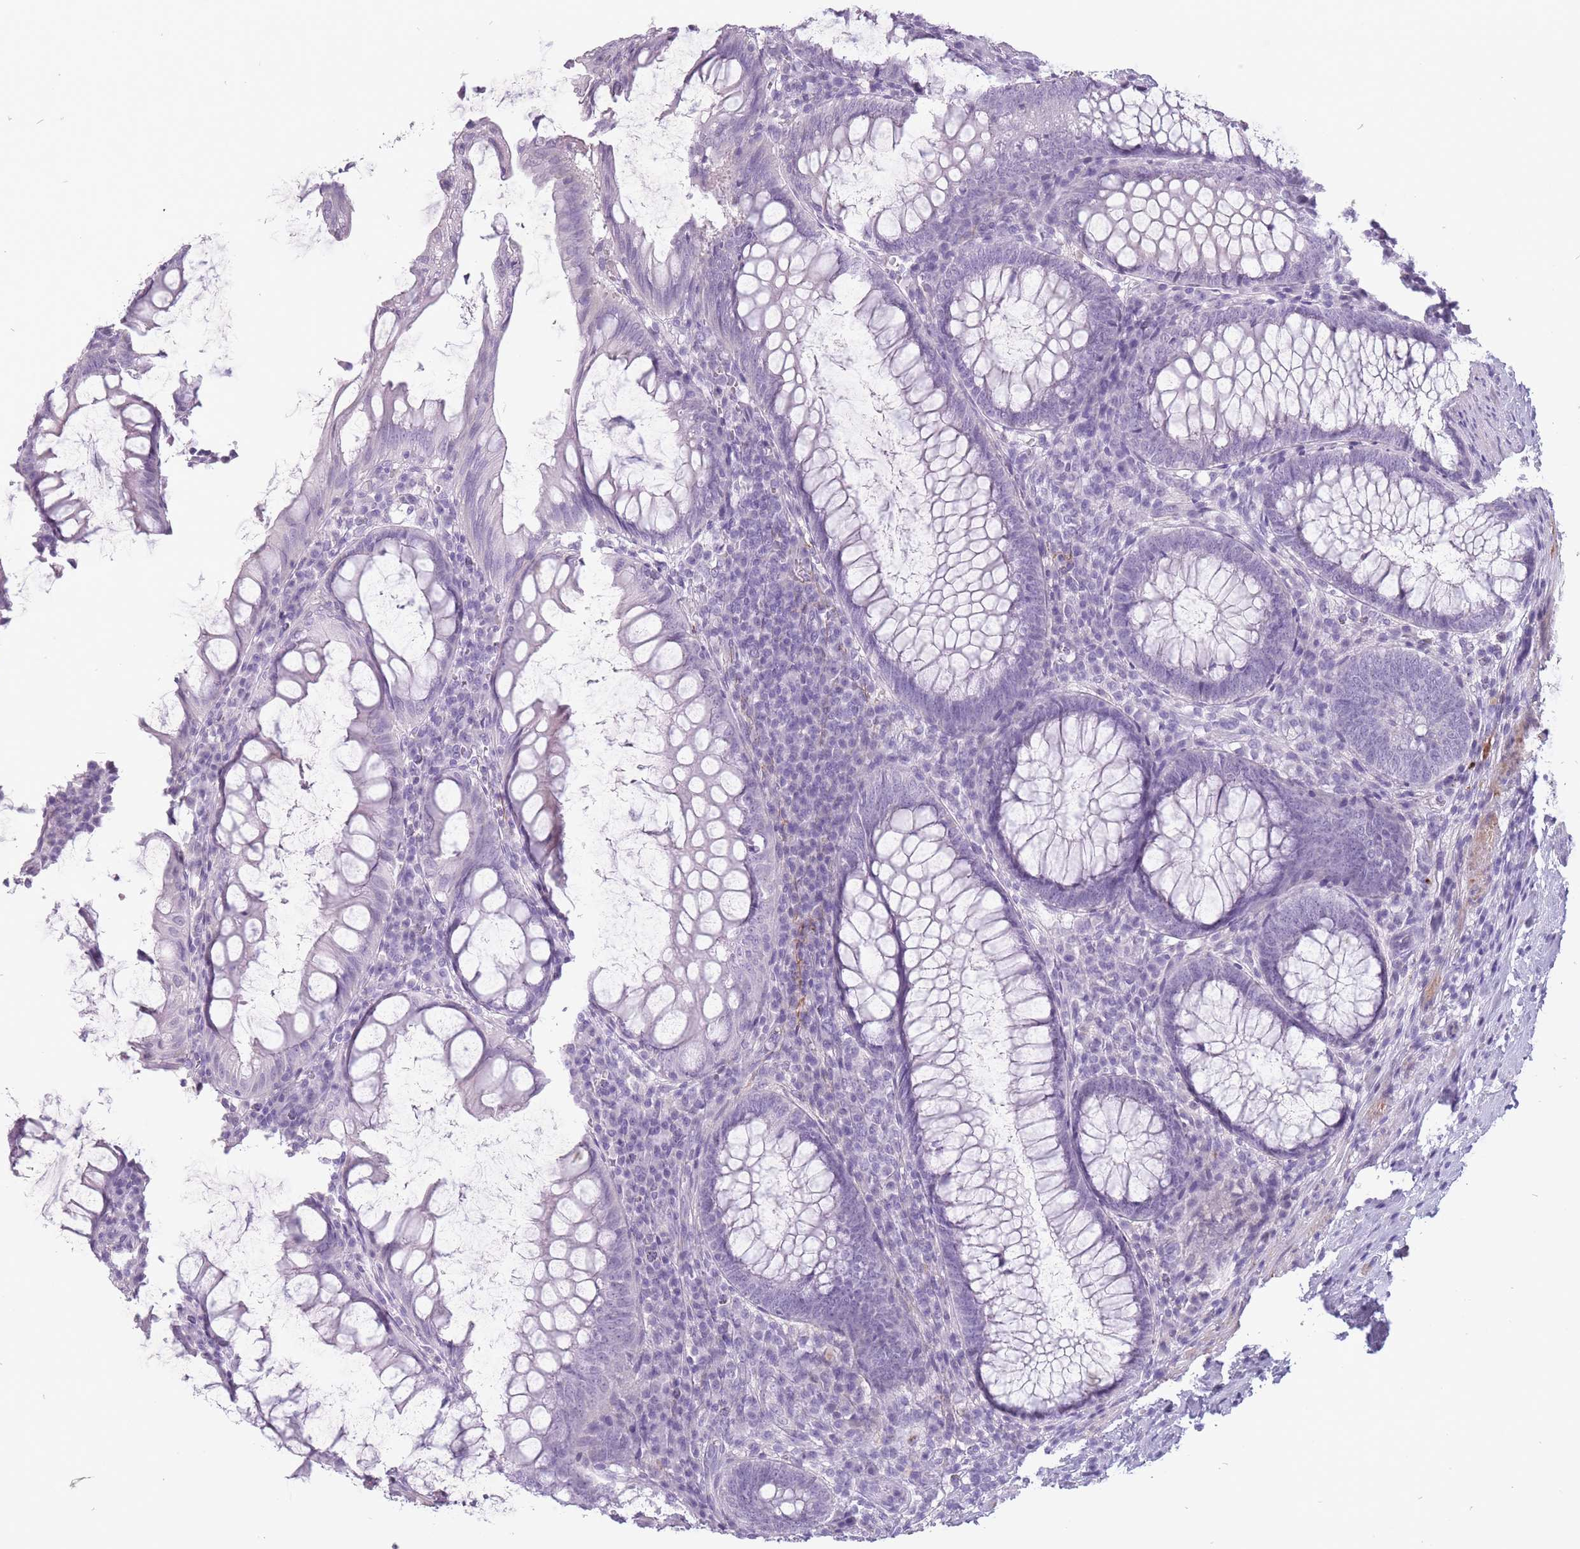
{"staining": {"intensity": "negative", "quantity": "none", "location": "none"}, "tissue": "appendix", "cell_type": "Glandular cells", "image_type": "normal", "snomed": [{"axis": "morphology", "description": "Normal tissue, NOS"}, {"axis": "topography", "description": "Appendix"}], "caption": "The image displays no significant staining in glandular cells of appendix. (Brightfield microscopy of DAB (3,3'-diaminobenzidine) immunohistochemistry at high magnification).", "gene": "RFX4", "patient": {"sex": "male", "age": 83}}